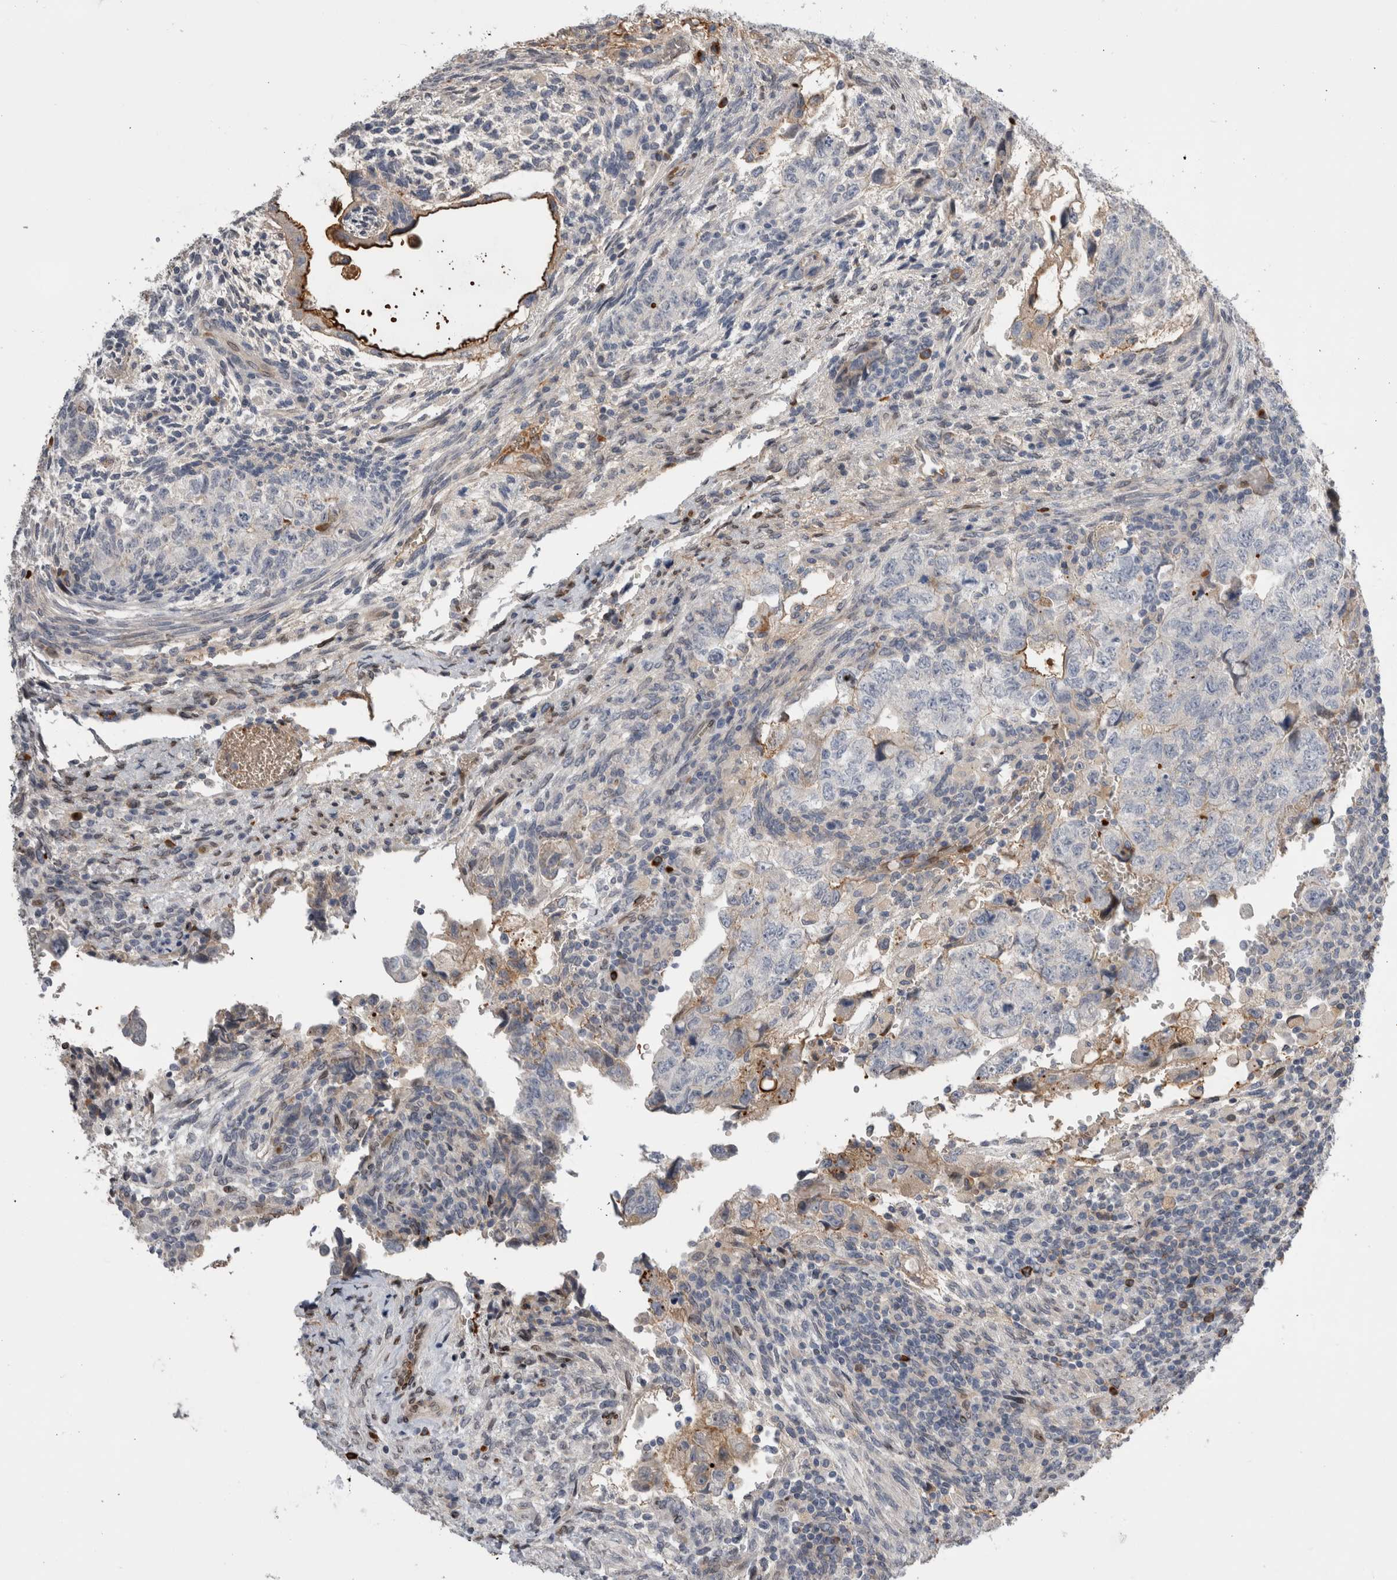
{"staining": {"intensity": "negative", "quantity": "none", "location": "none"}, "tissue": "testis cancer", "cell_type": "Tumor cells", "image_type": "cancer", "snomed": [{"axis": "morphology", "description": "Normal tissue, NOS"}, {"axis": "morphology", "description": "Carcinoma, Embryonal, NOS"}, {"axis": "topography", "description": "Testis"}], "caption": "Immunohistochemical staining of human testis cancer reveals no significant expression in tumor cells. The staining is performed using DAB brown chromogen with nuclei counter-stained in using hematoxylin.", "gene": "DMTN", "patient": {"sex": "male", "age": 36}}